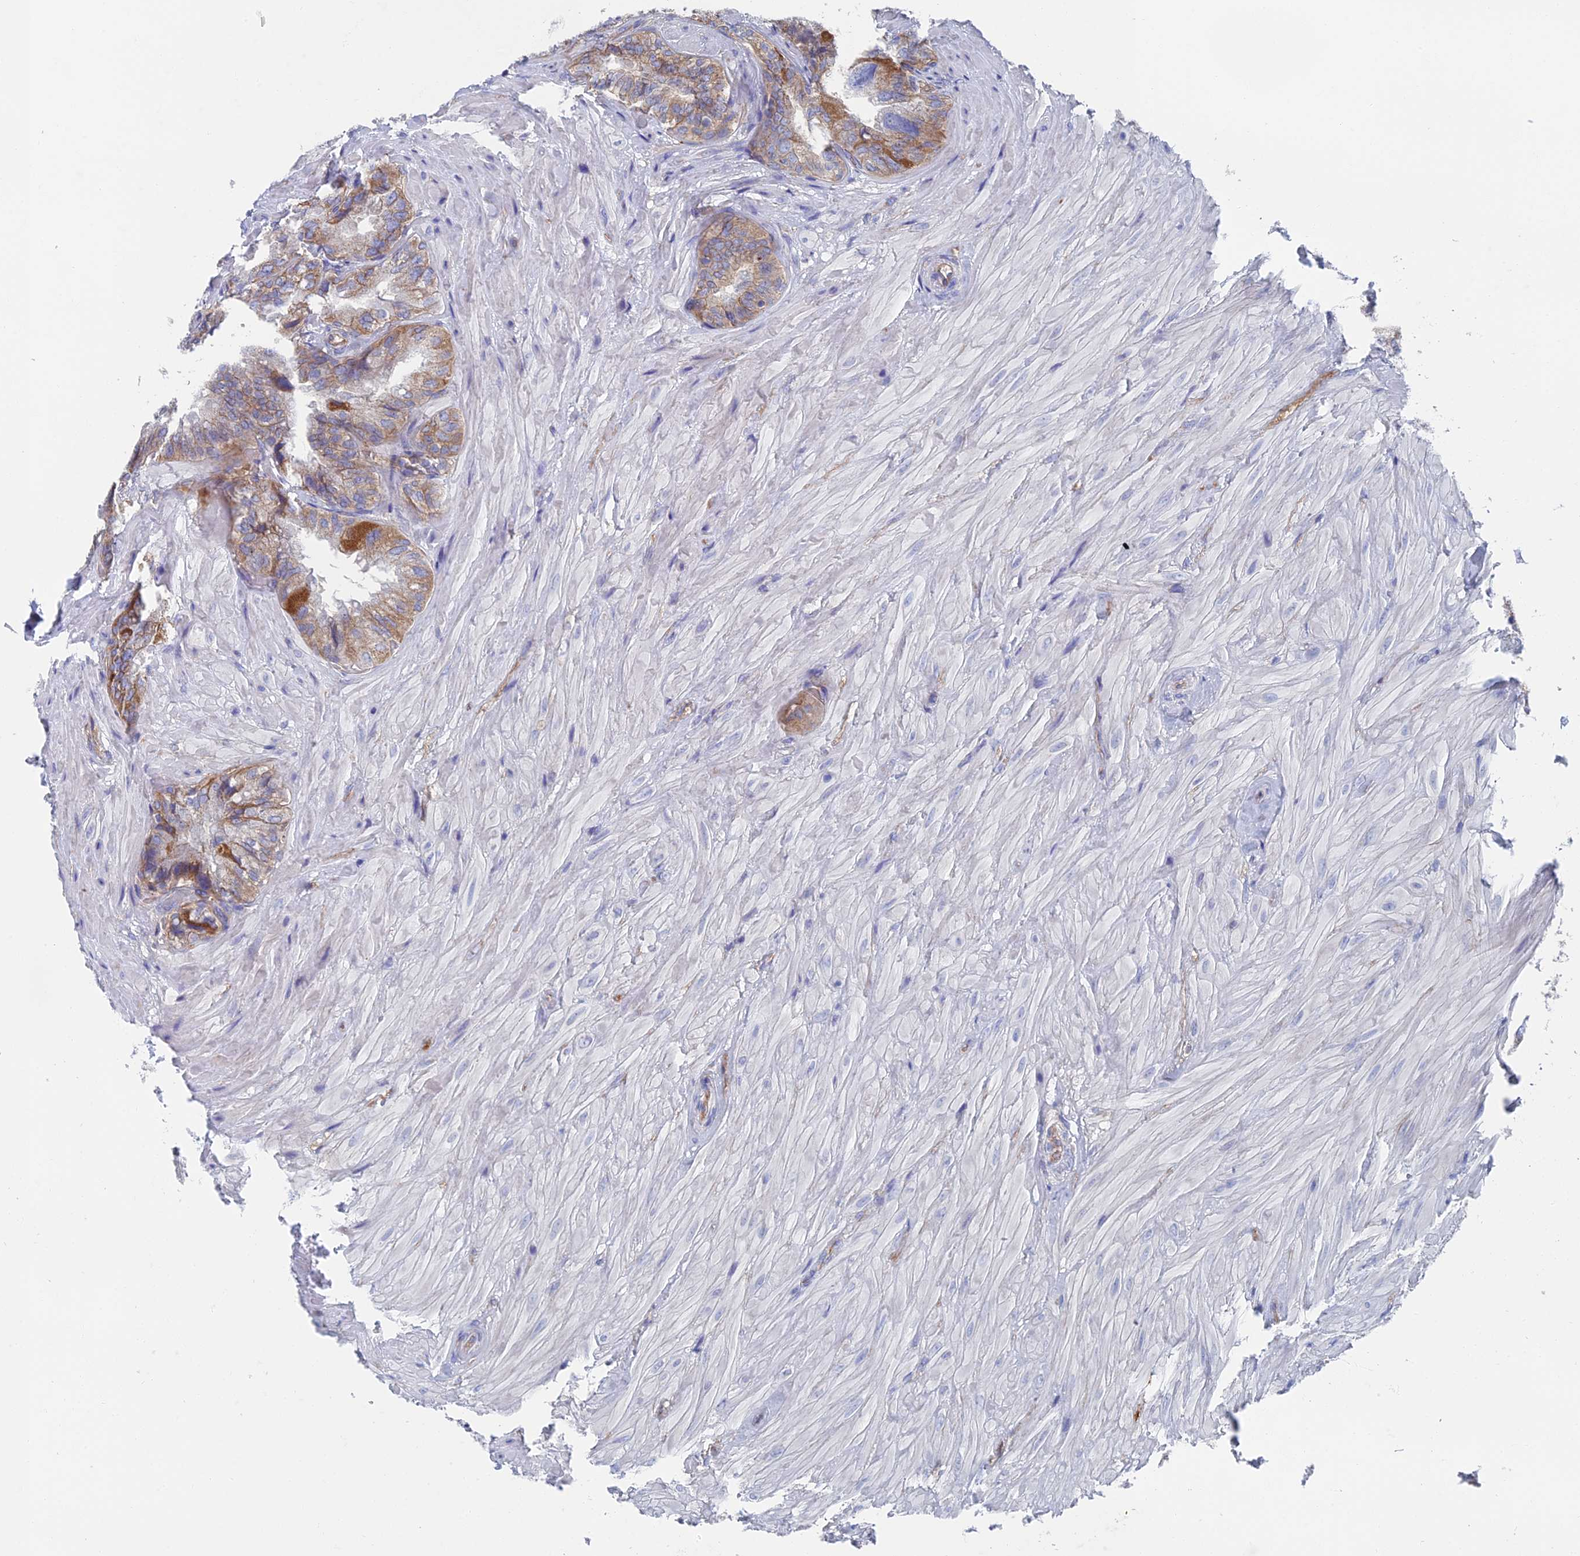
{"staining": {"intensity": "moderate", "quantity": ">75%", "location": "cytoplasmic/membranous"}, "tissue": "seminal vesicle", "cell_type": "Glandular cells", "image_type": "normal", "snomed": [{"axis": "morphology", "description": "Normal tissue, NOS"}, {"axis": "topography", "description": "Prostate and seminal vesicle, NOS"}, {"axis": "topography", "description": "Prostate"}, {"axis": "topography", "description": "Seminal veicle"}], "caption": "Immunohistochemistry (IHC) image of unremarkable seminal vesicle stained for a protein (brown), which reveals medium levels of moderate cytoplasmic/membranous staining in about >75% of glandular cells.", "gene": "SNX11", "patient": {"sex": "male", "age": 67}}